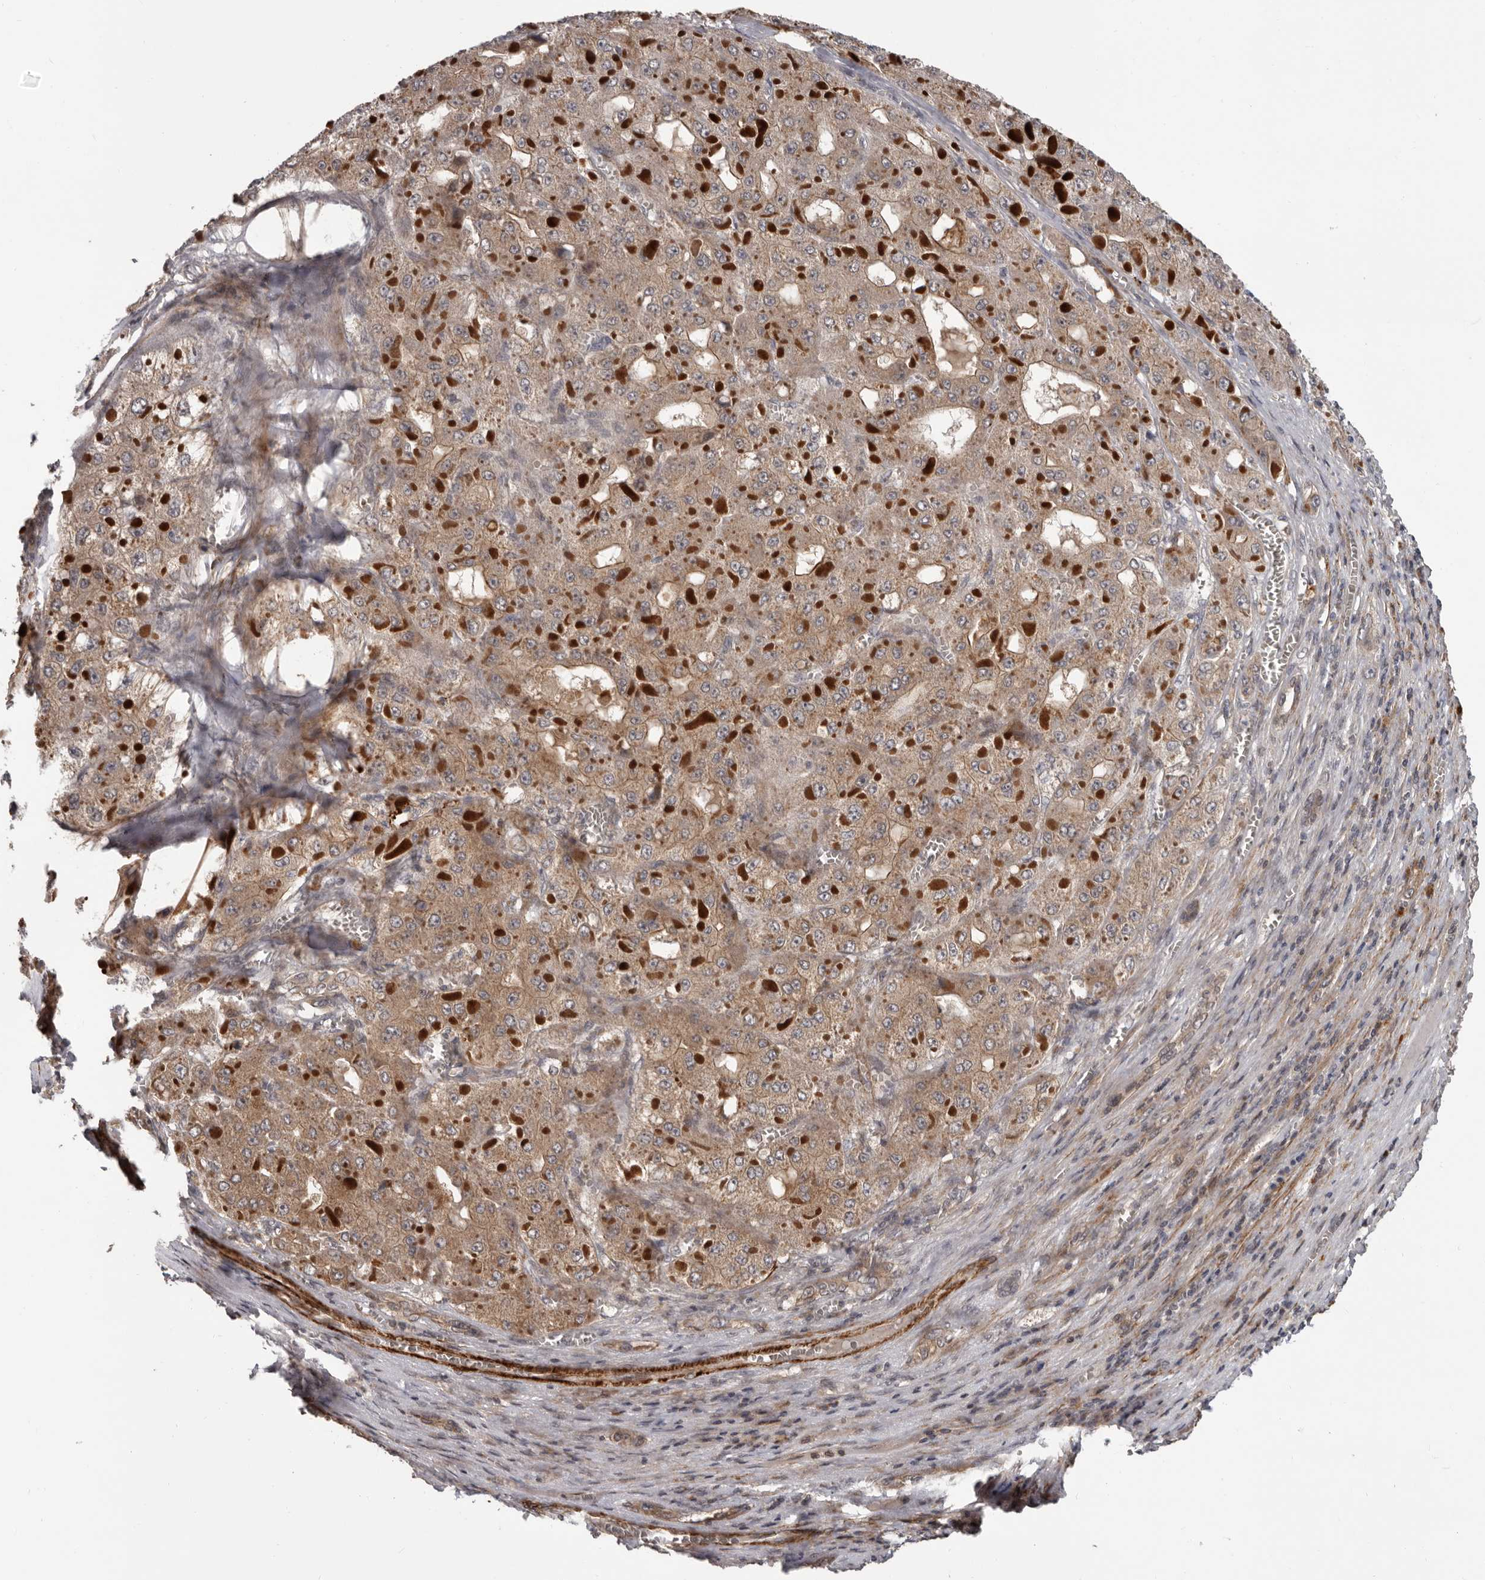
{"staining": {"intensity": "weak", "quantity": "25%-75%", "location": "cytoplasmic/membranous"}, "tissue": "liver cancer", "cell_type": "Tumor cells", "image_type": "cancer", "snomed": [{"axis": "morphology", "description": "Carcinoma, Hepatocellular, NOS"}, {"axis": "topography", "description": "Liver"}], "caption": "Weak cytoplasmic/membranous expression for a protein is appreciated in approximately 25%-75% of tumor cells of liver cancer using IHC.", "gene": "FGFR4", "patient": {"sex": "female", "age": 73}}